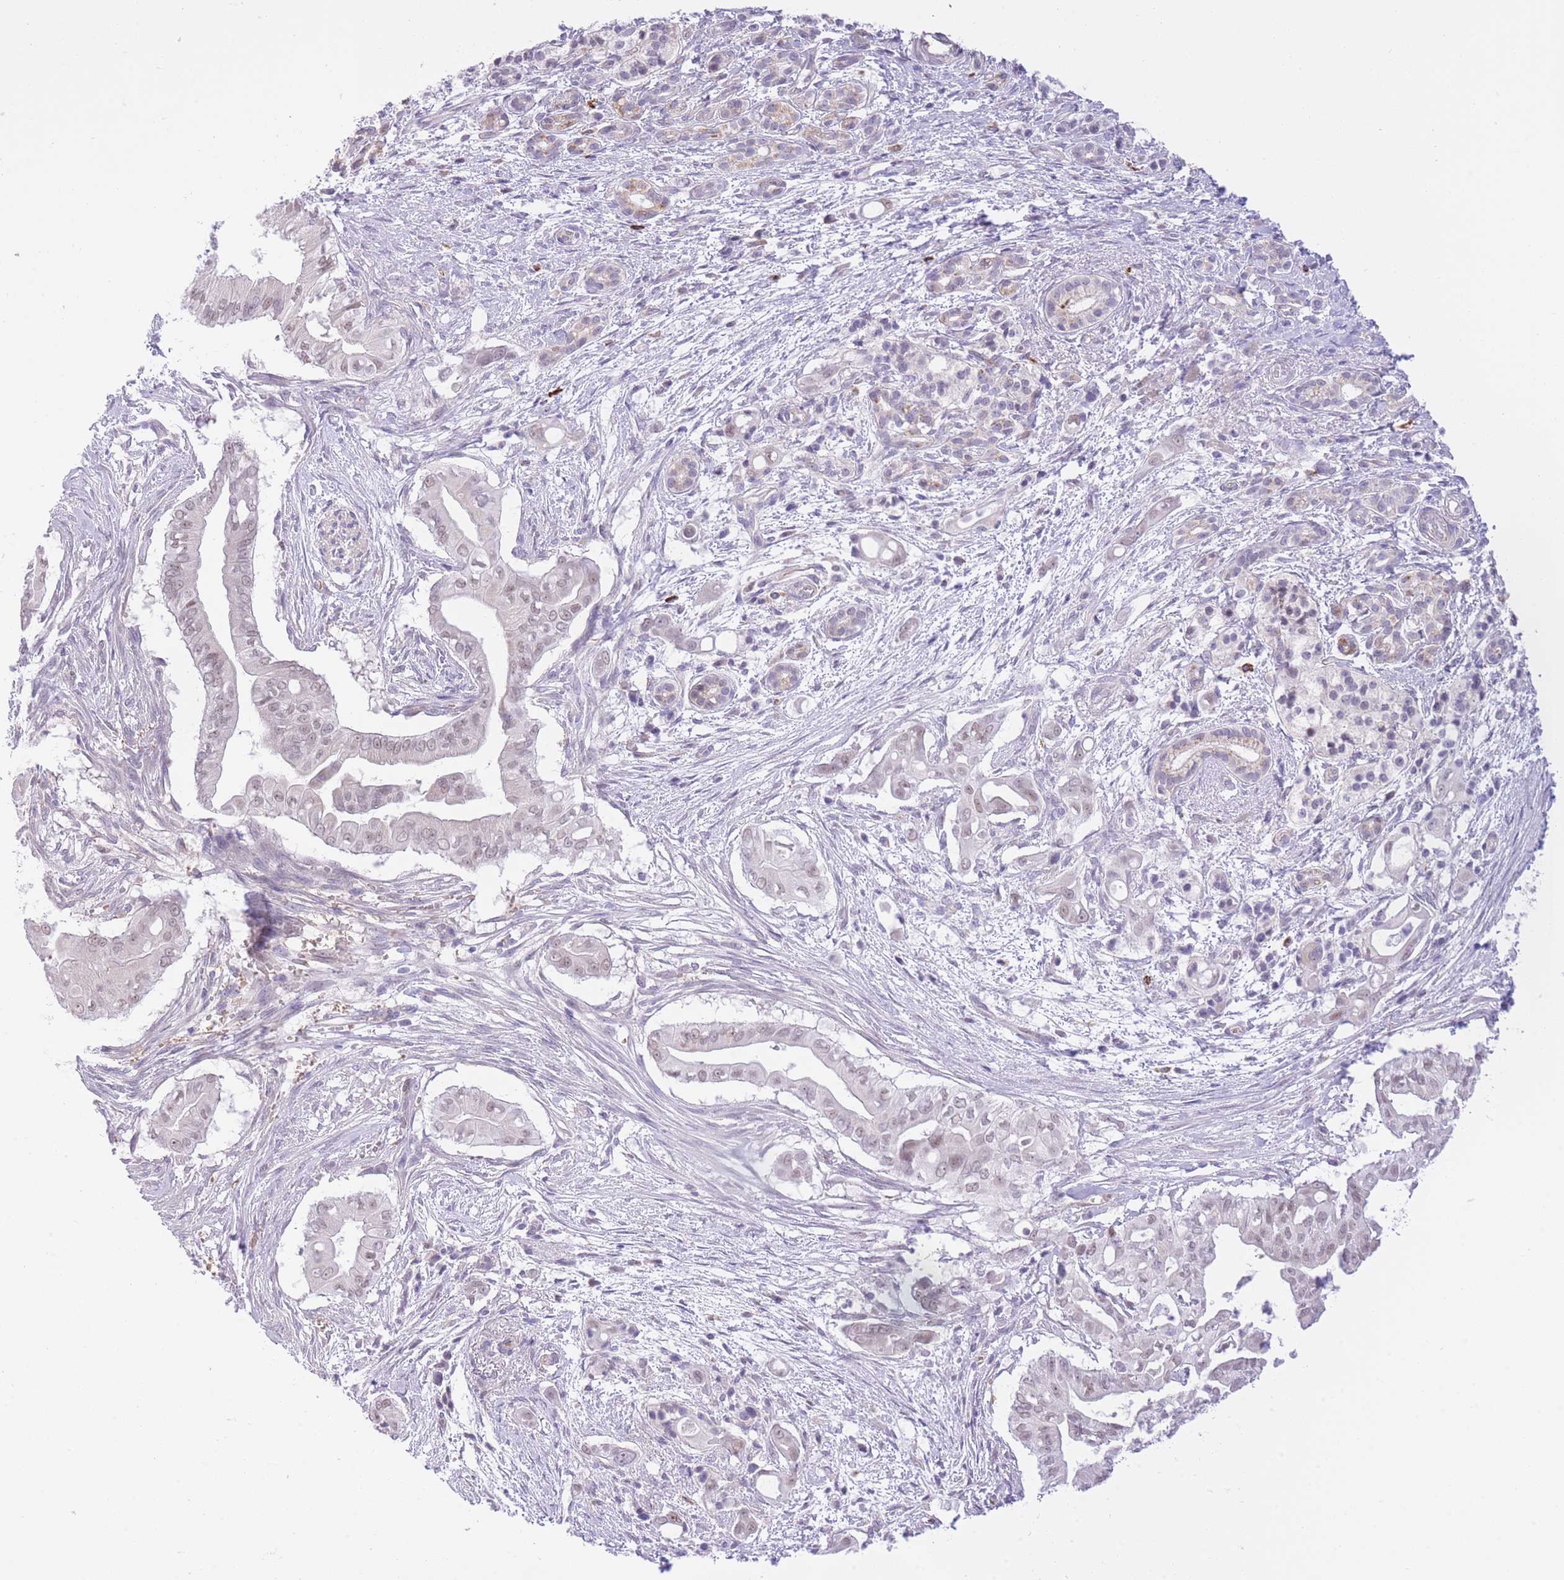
{"staining": {"intensity": "weak", "quantity": "25%-75%", "location": "nuclear"}, "tissue": "pancreatic cancer", "cell_type": "Tumor cells", "image_type": "cancer", "snomed": [{"axis": "morphology", "description": "Adenocarcinoma, NOS"}, {"axis": "topography", "description": "Pancreas"}], "caption": "Immunohistochemistry micrograph of neoplastic tissue: pancreatic cancer (adenocarcinoma) stained using immunohistochemistry (IHC) shows low levels of weak protein expression localized specifically in the nuclear of tumor cells, appearing as a nuclear brown color.", "gene": "MEIOSIN", "patient": {"sex": "male", "age": 71}}